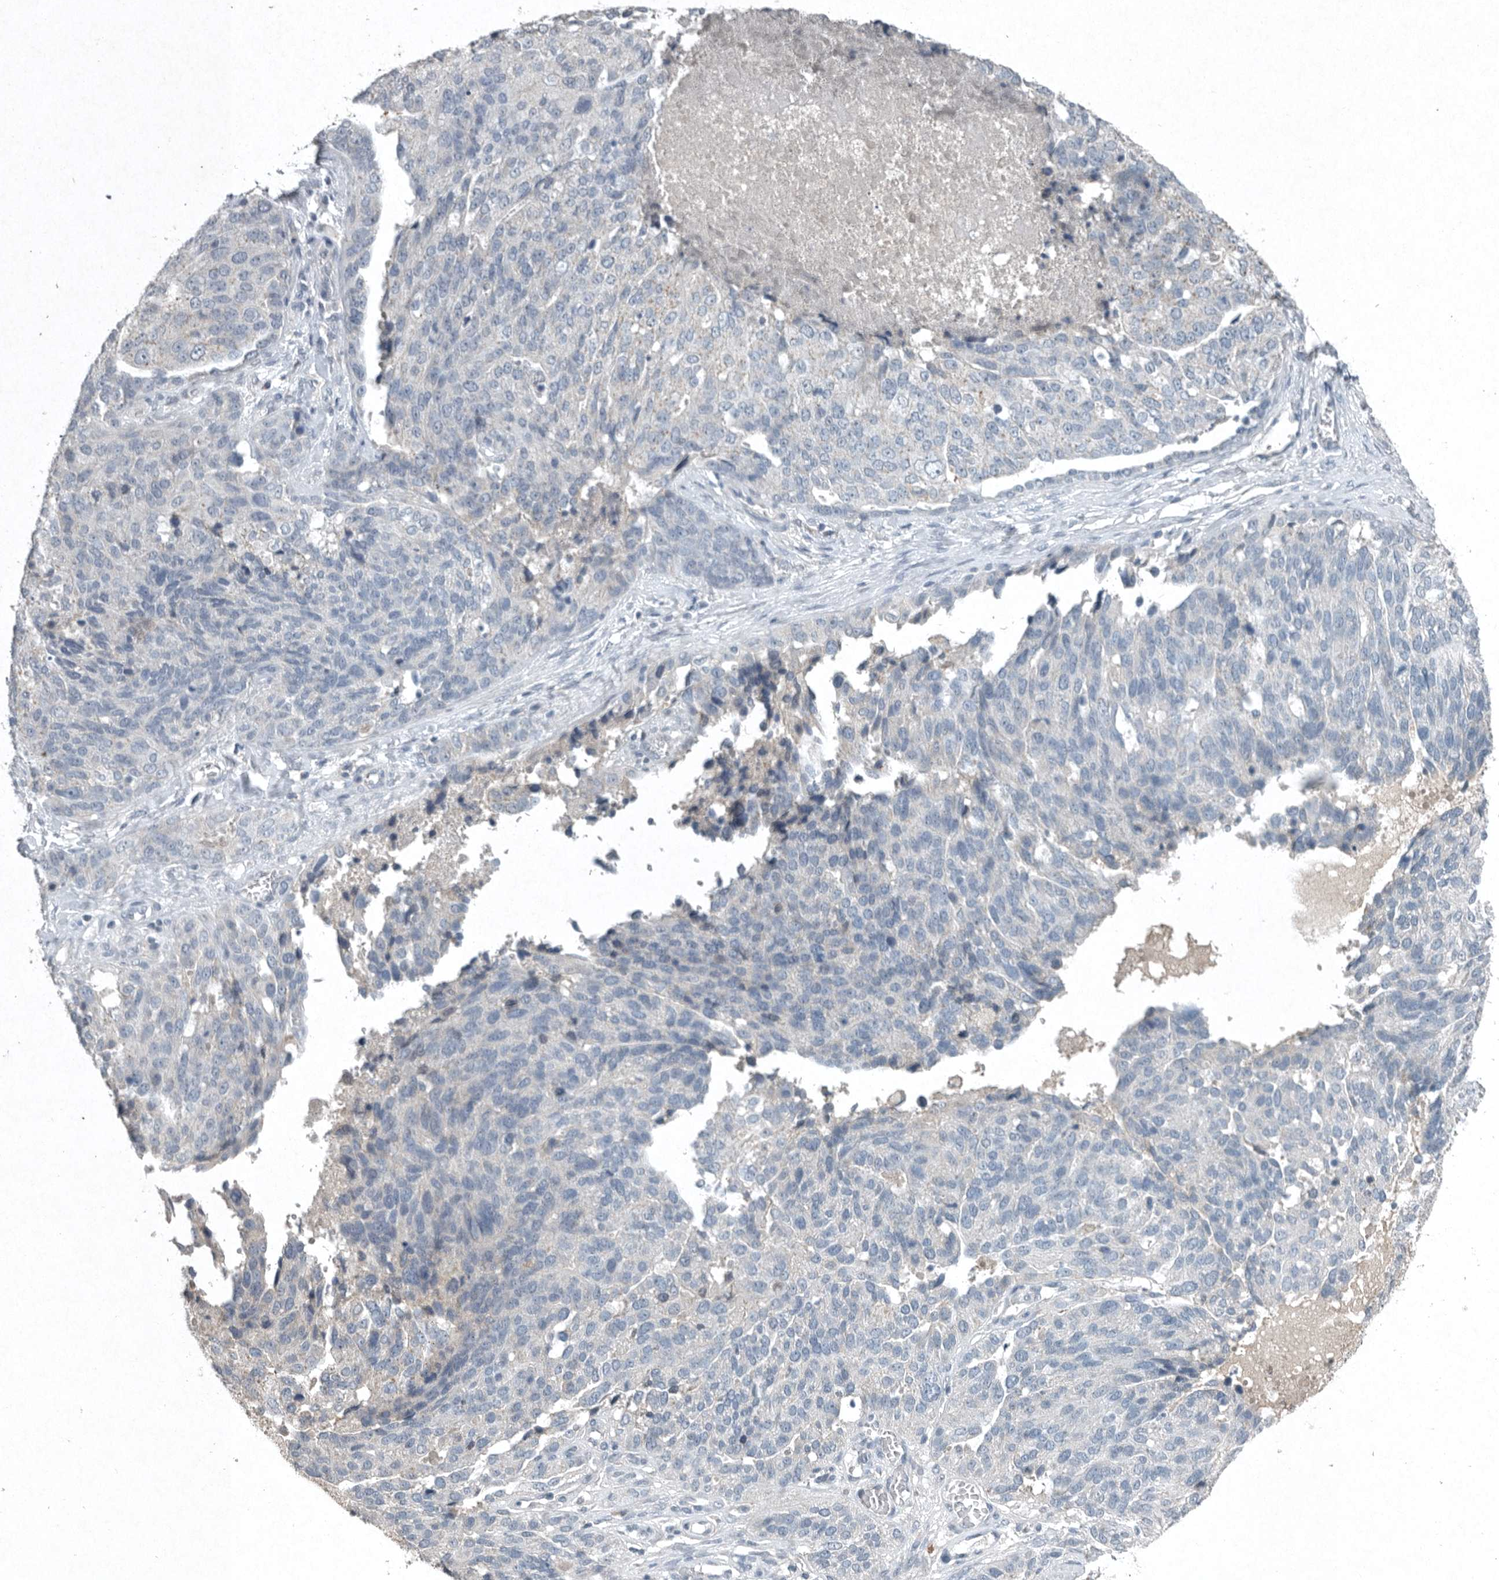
{"staining": {"intensity": "negative", "quantity": "none", "location": "none"}, "tissue": "ovarian cancer", "cell_type": "Tumor cells", "image_type": "cancer", "snomed": [{"axis": "morphology", "description": "Cystadenocarcinoma, serous, NOS"}, {"axis": "topography", "description": "Ovary"}], "caption": "Immunohistochemistry of human ovarian cancer (serous cystadenocarcinoma) shows no positivity in tumor cells. (DAB IHC, high magnification).", "gene": "IL20", "patient": {"sex": "female", "age": 44}}